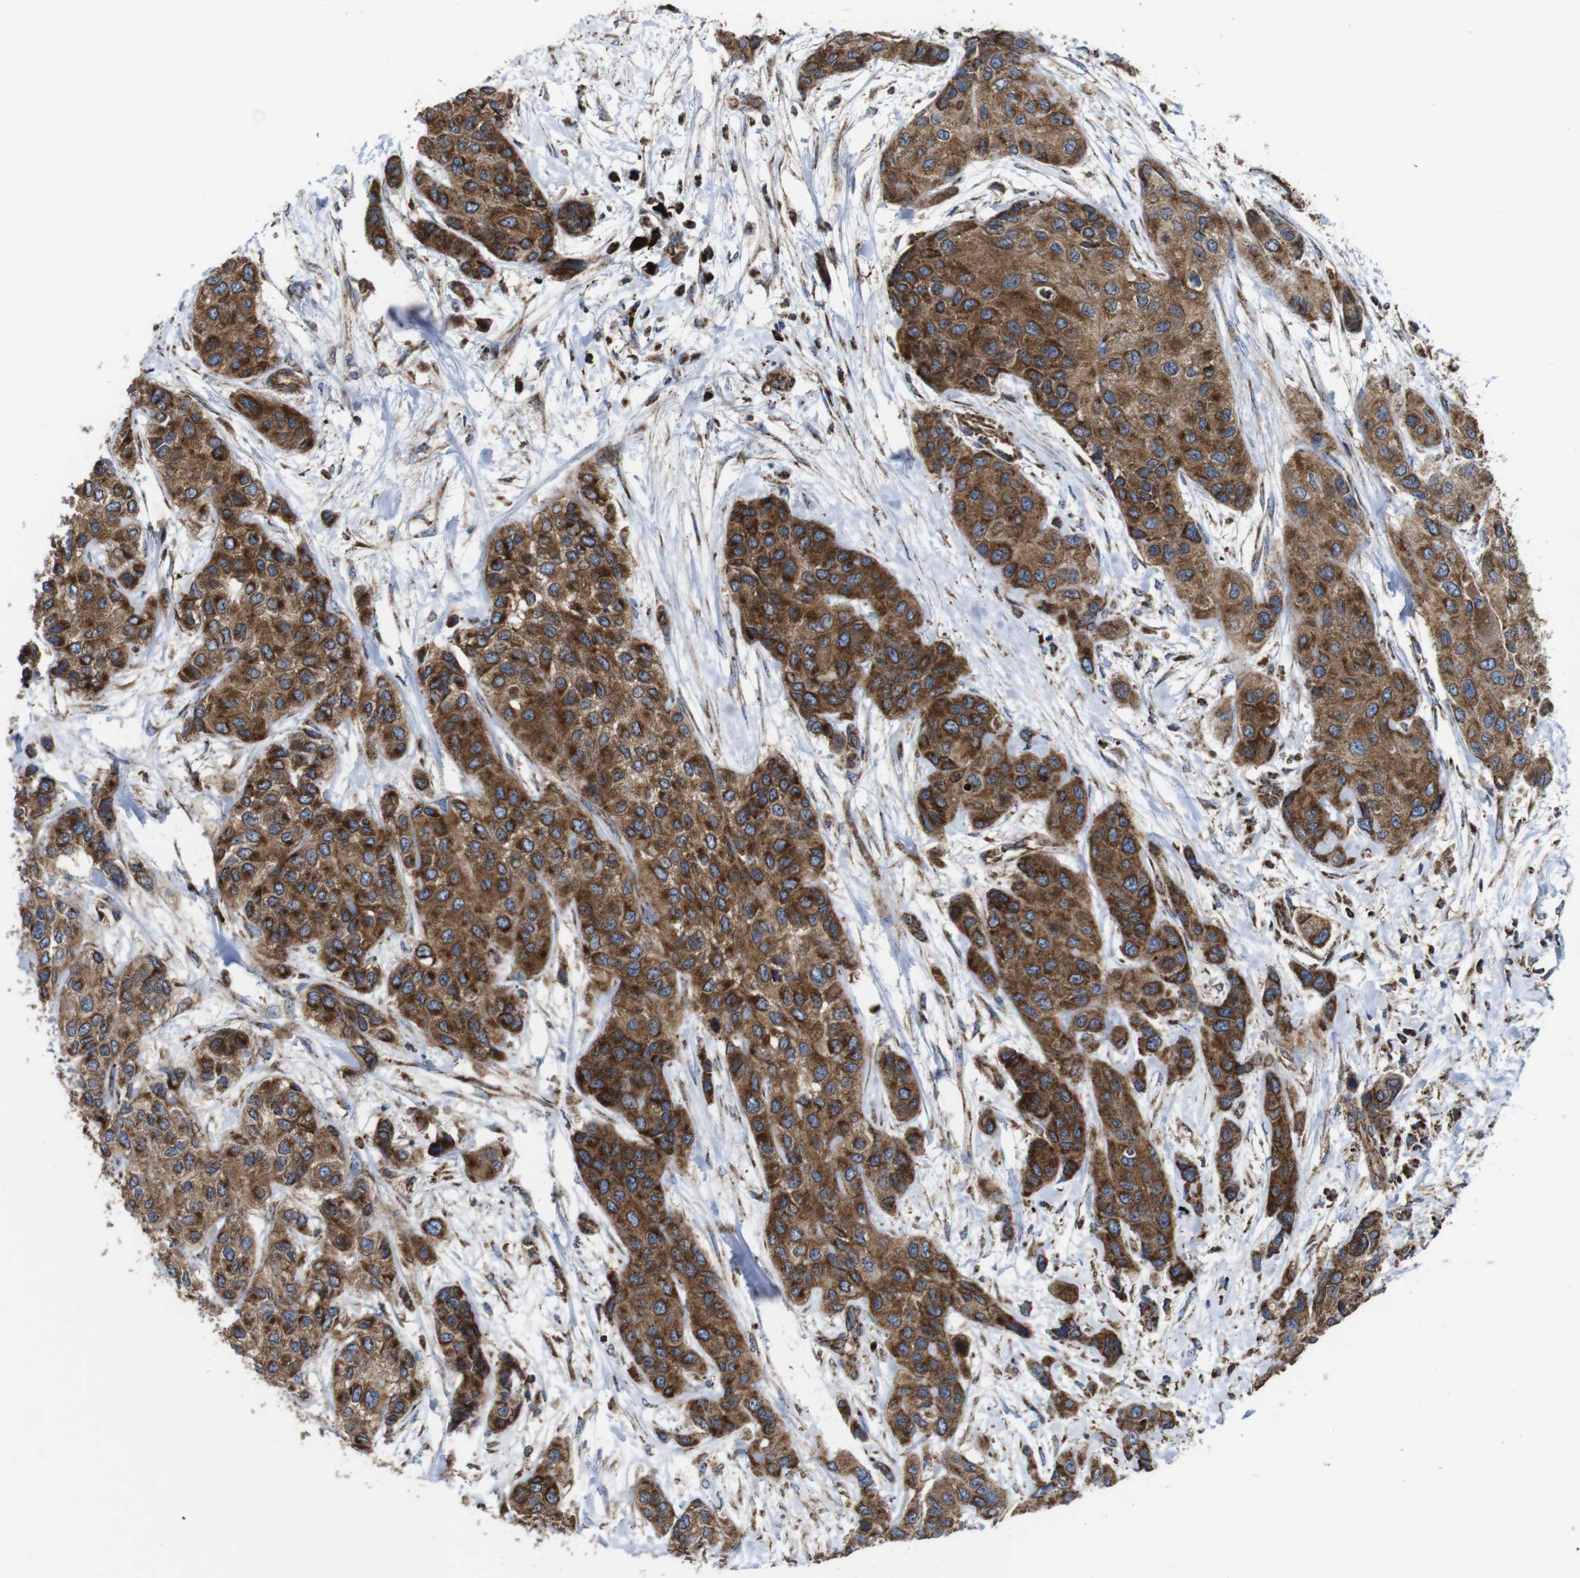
{"staining": {"intensity": "moderate", "quantity": ">75%", "location": "cytoplasmic/membranous"}, "tissue": "urothelial cancer", "cell_type": "Tumor cells", "image_type": "cancer", "snomed": [{"axis": "morphology", "description": "Urothelial carcinoma, High grade"}, {"axis": "topography", "description": "Urinary bladder"}], "caption": "Immunohistochemistry micrograph of urothelial cancer stained for a protein (brown), which displays medium levels of moderate cytoplasmic/membranous staining in about >75% of tumor cells.", "gene": "HK1", "patient": {"sex": "female", "age": 56}}